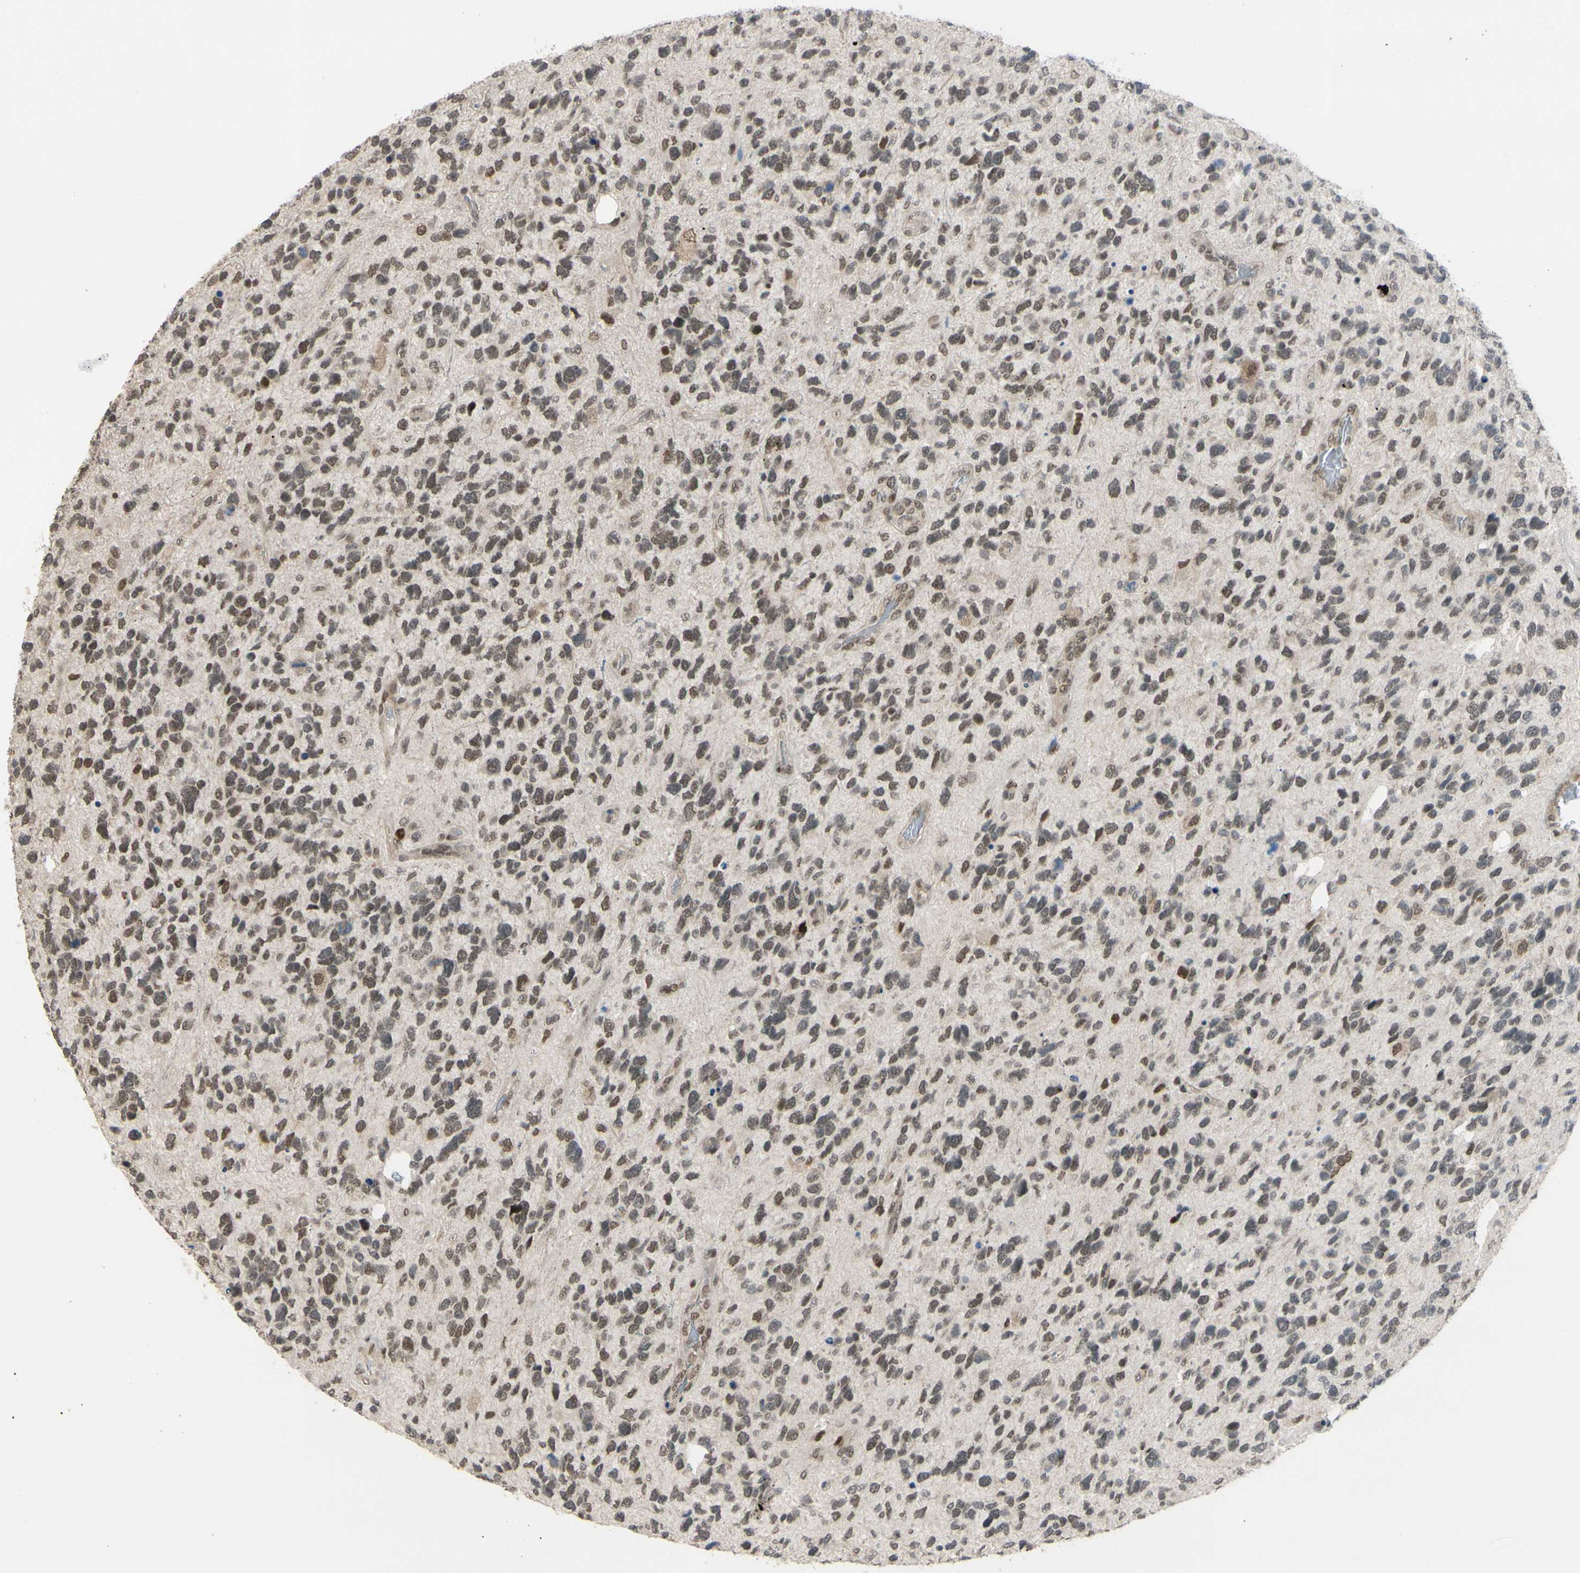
{"staining": {"intensity": "weak", "quantity": "25%-75%", "location": "nuclear"}, "tissue": "glioma", "cell_type": "Tumor cells", "image_type": "cancer", "snomed": [{"axis": "morphology", "description": "Glioma, malignant, High grade"}, {"axis": "topography", "description": "Brain"}], "caption": "This histopathology image displays immunohistochemistry staining of glioma, with low weak nuclear expression in about 25%-75% of tumor cells.", "gene": "BRMS1", "patient": {"sex": "female", "age": 58}}